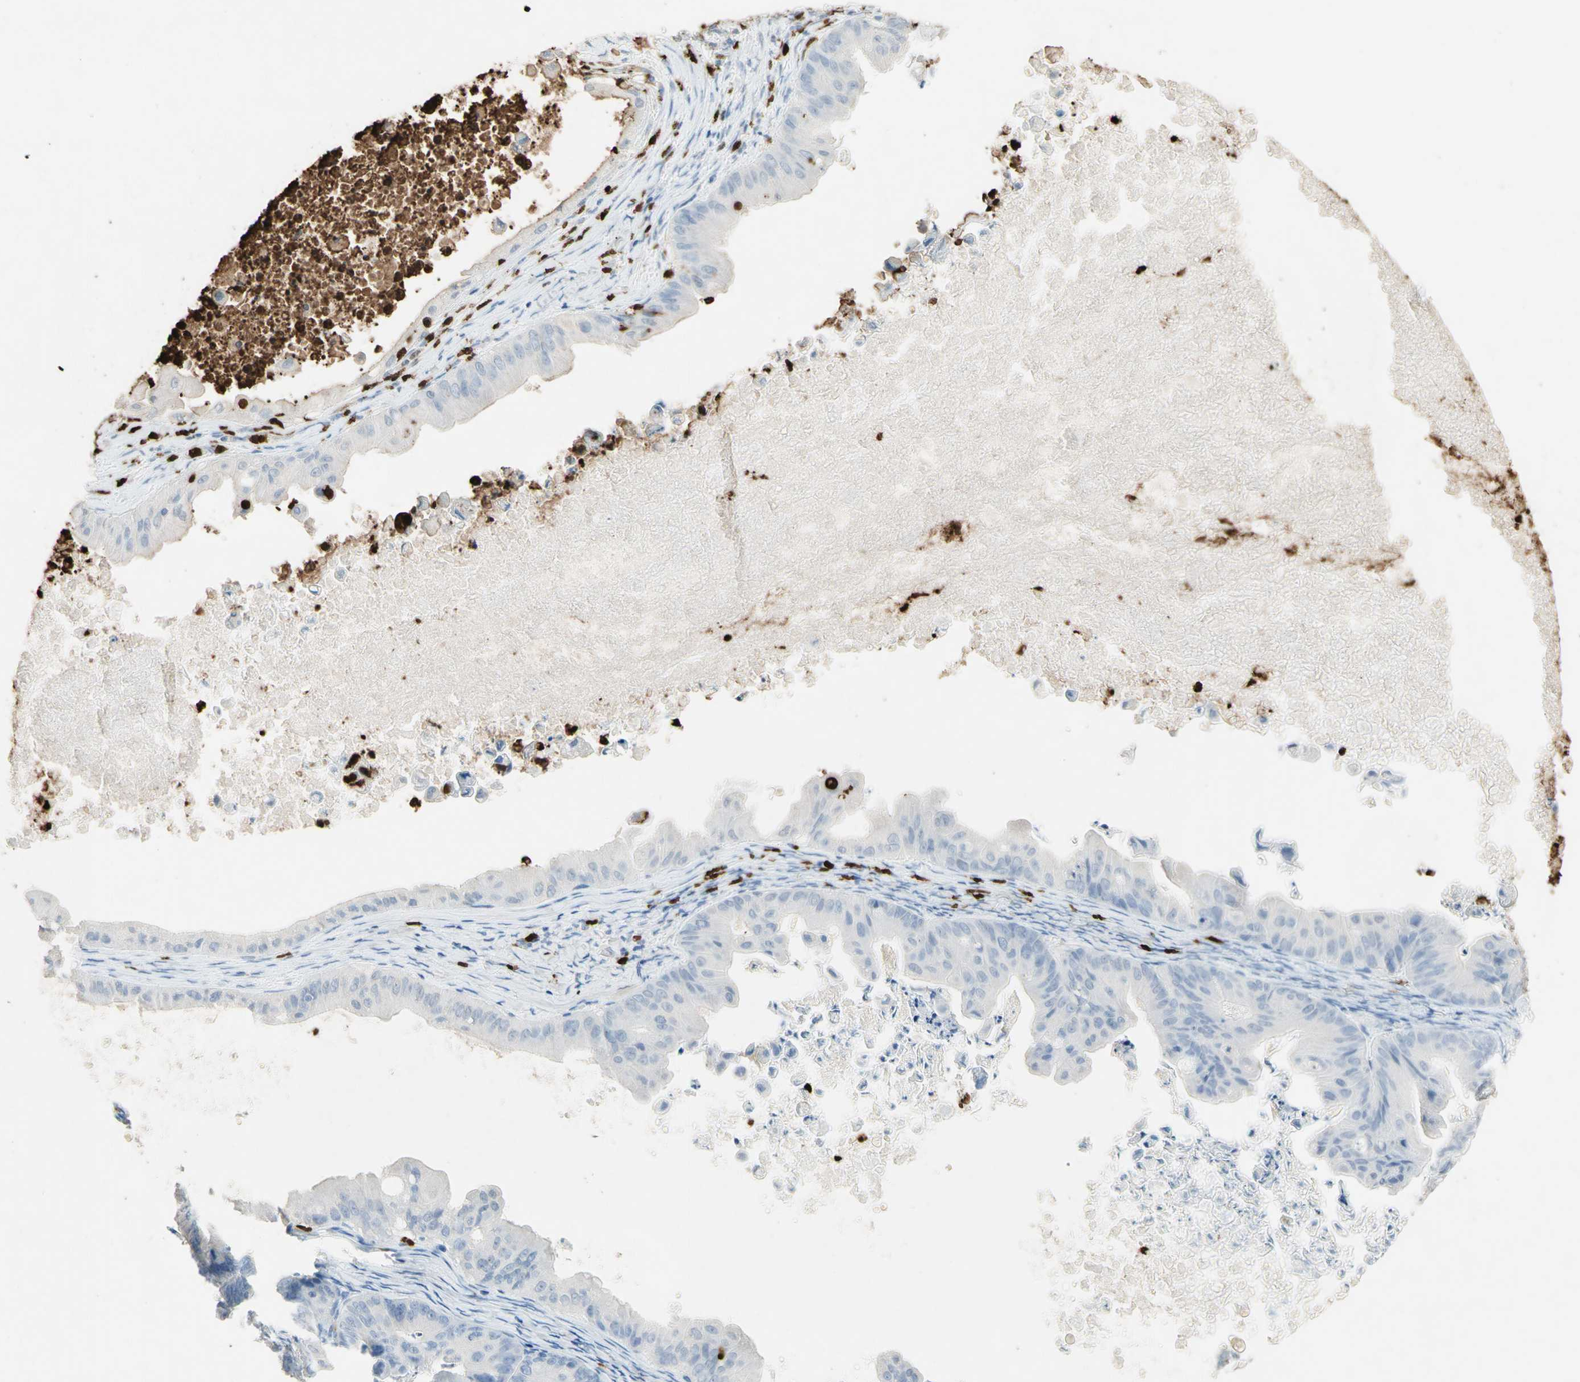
{"staining": {"intensity": "negative", "quantity": "none", "location": "none"}, "tissue": "ovarian cancer", "cell_type": "Tumor cells", "image_type": "cancer", "snomed": [{"axis": "morphology", "description": "Cystadenocarcinoma, mucinous, NOS"}, {"axis": "topography", "description": "Ovary"}], "caption": "DAB (3,3'-diaminobenzidine) immunohistochemical staining of human ovarian mucinous cystadenocarcinoma displays no significant expression in tumor cells.", "gene": "NFKBIZ", "patient": {"sex": "female", "age": 37}}